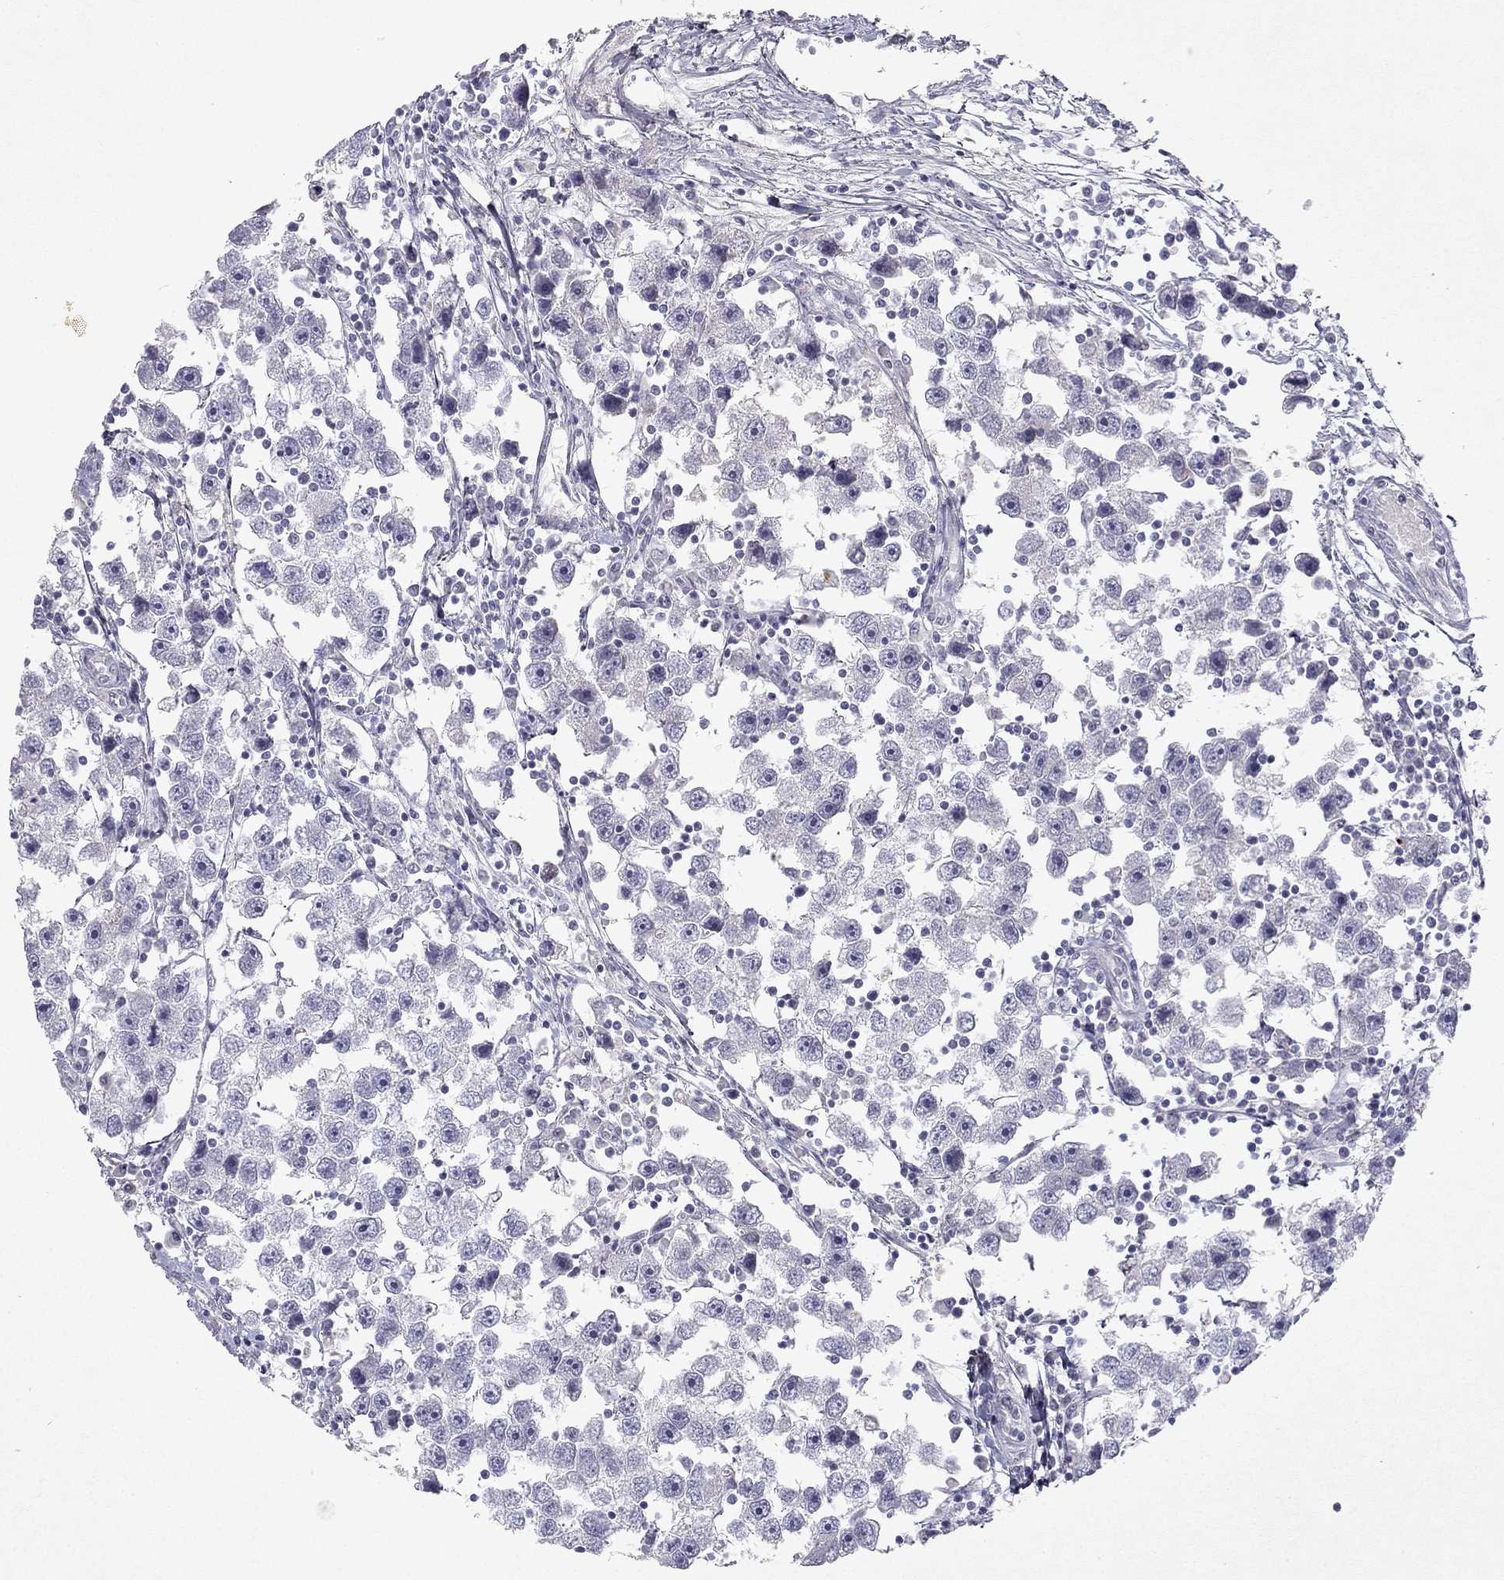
{"staining": {"intensity": "negative", "quantity": "none", "location": "none"}, "tissue": "testis cancer", "cell_type": "Tumor cells", "image_type": "cancer", "snomed": [{"axis": "morphology", "description": "Seminoma, NOS"}, {"axis": "topography", "description": "Testis"}], "caption": "Tumor cells are negative for protein expression in human testis seminoma.", "gene": "SLC6A4", "patient": {"sex": "male", "age": 30}}